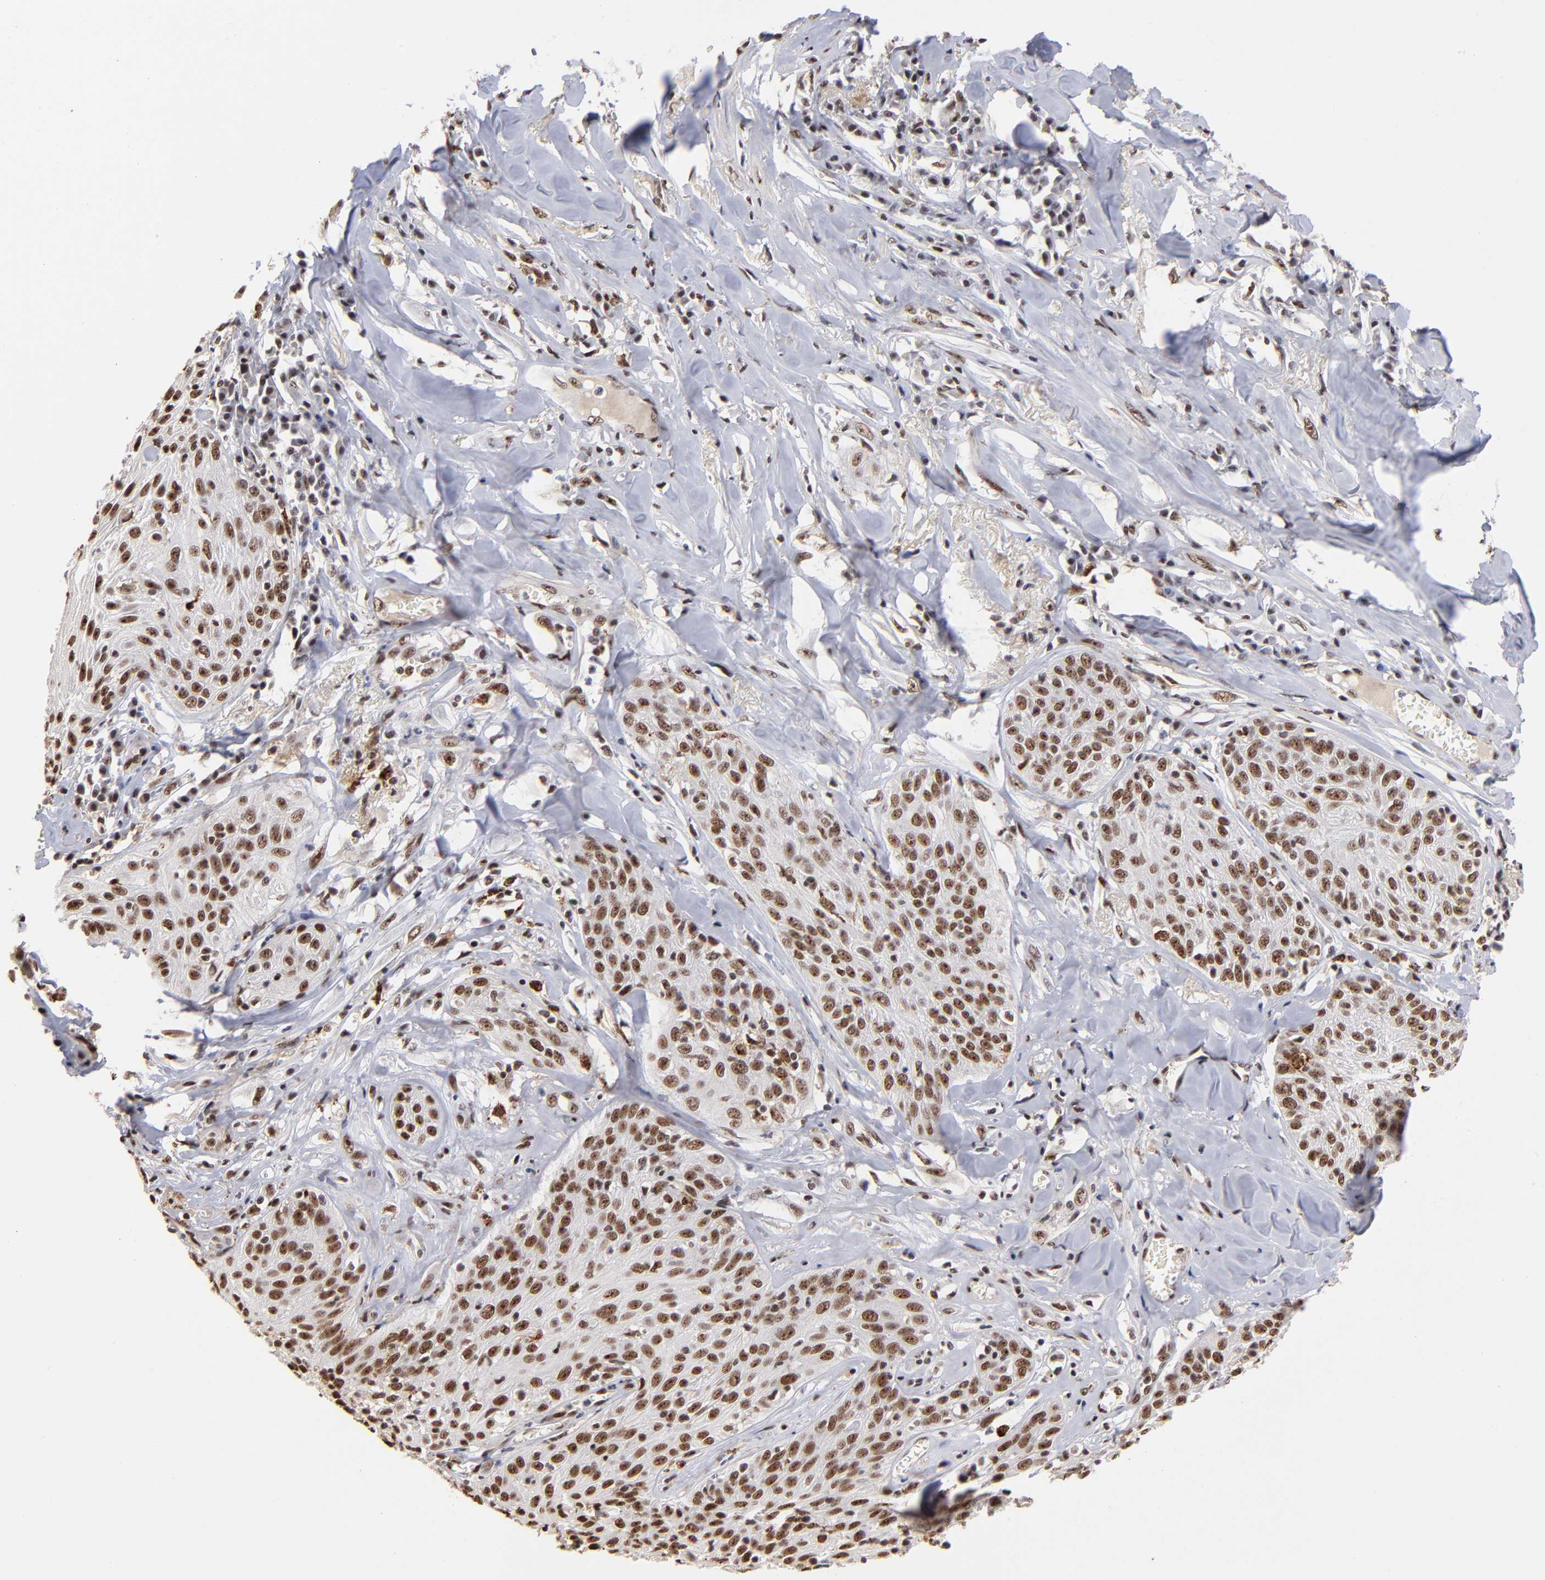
{"staining": {"intensity": "moderate", "quantity": ">75%", "location": "nuclear"}, "tissue": "skin cancer", "cell_type": "Tumor cells", "image_type": "cancer", "snomed": [{"axis": "morphology", "description": "Squamous cell carcinoma, NOS"}, {"axis": "topography", "description": "Skin"}], "caption": "Approximately >75% of tumor cells in squamous cell carcinoma (skin) demonstrate moderate nuclear protein staining as visualized by brown immunohistochemical staining.", "gene": "ZNF146", "patient": {"sex": "male", "age": 65}}